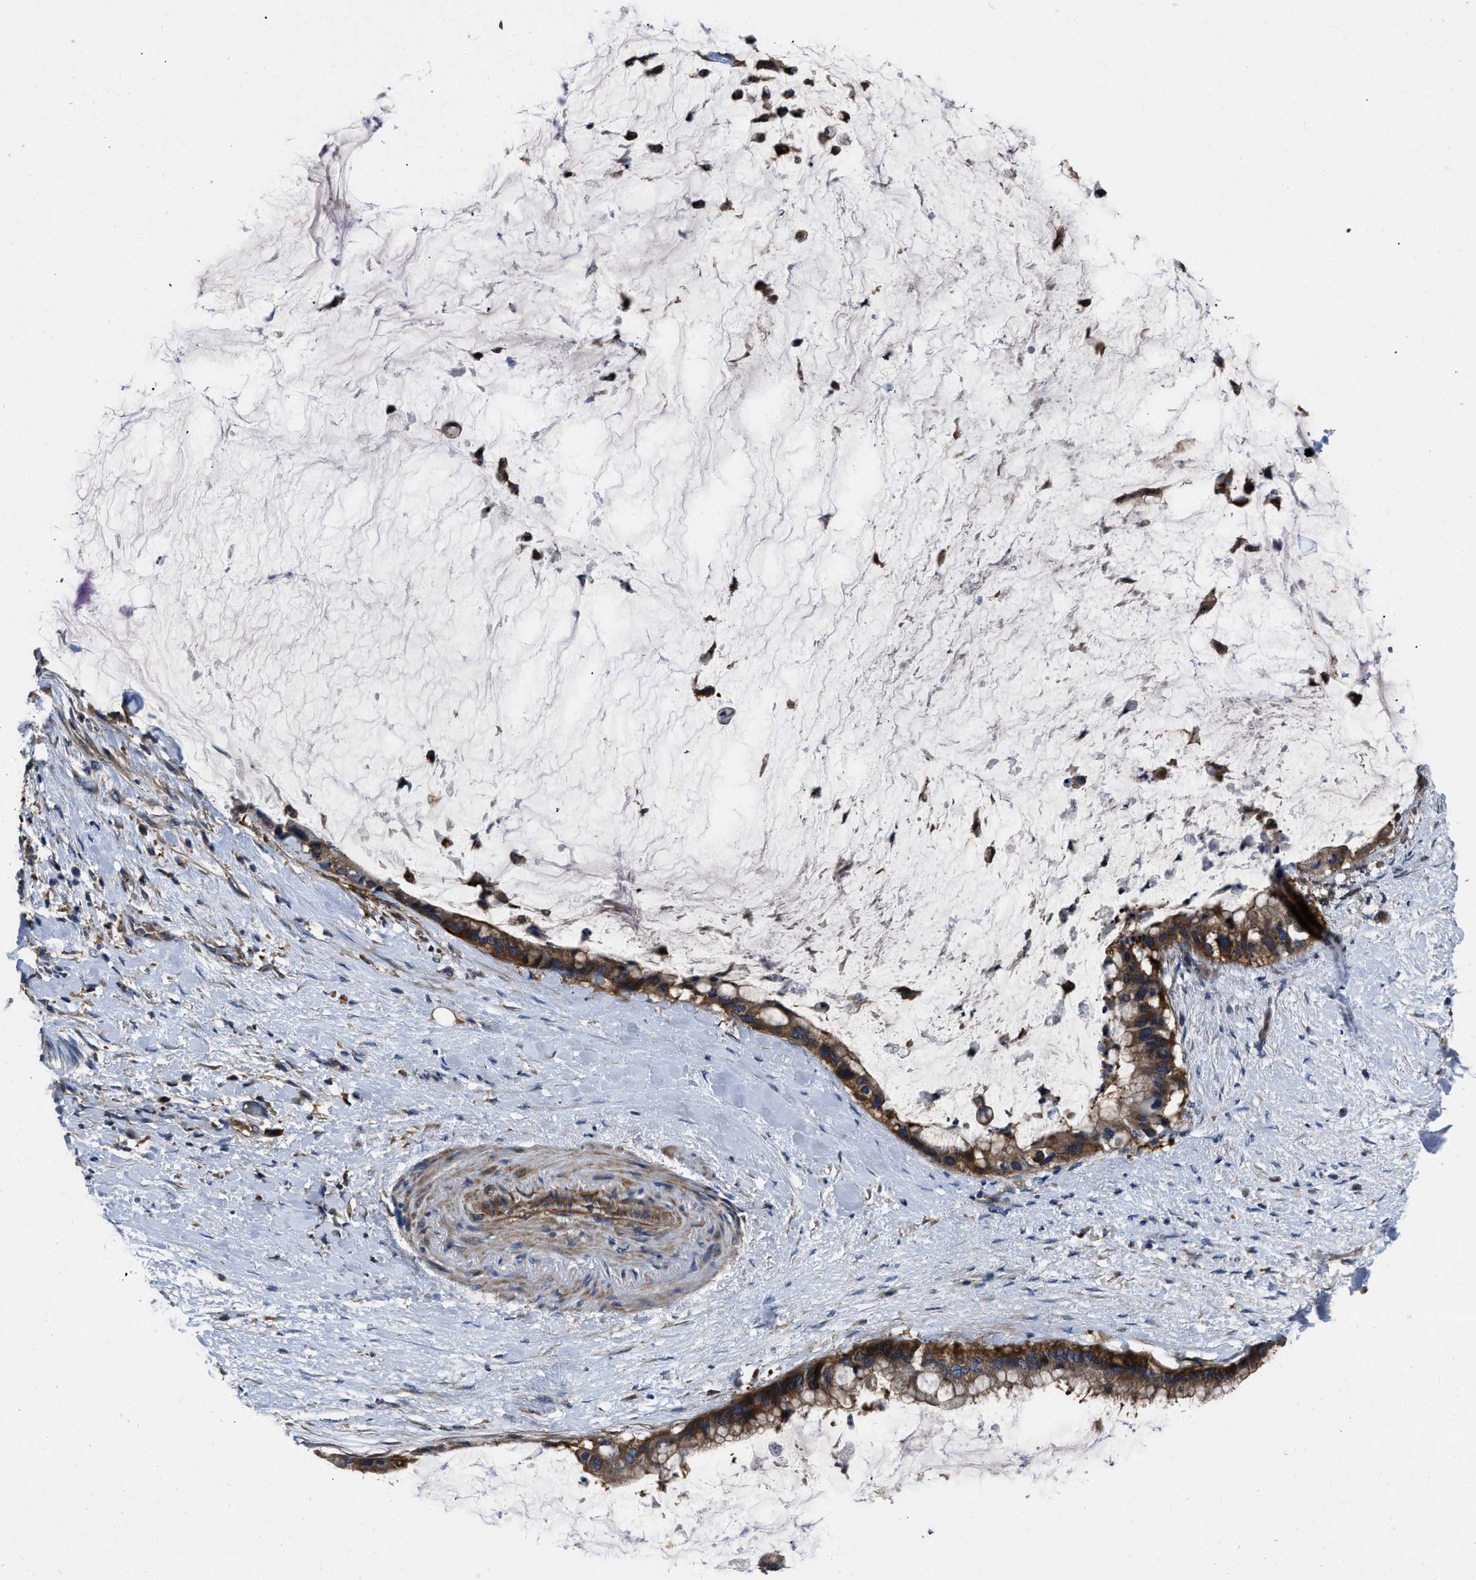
{"staining": {"intensity": "strong", "quantity": ">75%", "location": "cytoplasmic/membranous"}, "tissue": "pancreatic cancer", "cell_type": "Tumor cells", "image_type": "cancer", "snomed": [{"axis": "morphology", "description": "Adenocarcinoma, NOS"}, {"axis": "topography", "description": "Pancreas"}], "caption": "Pancreatic cancer stained with a protein marker exhibits strong staining in tumor cells.", "gene": "YARS1", "patient": {"sex": "male", "age": 41}}